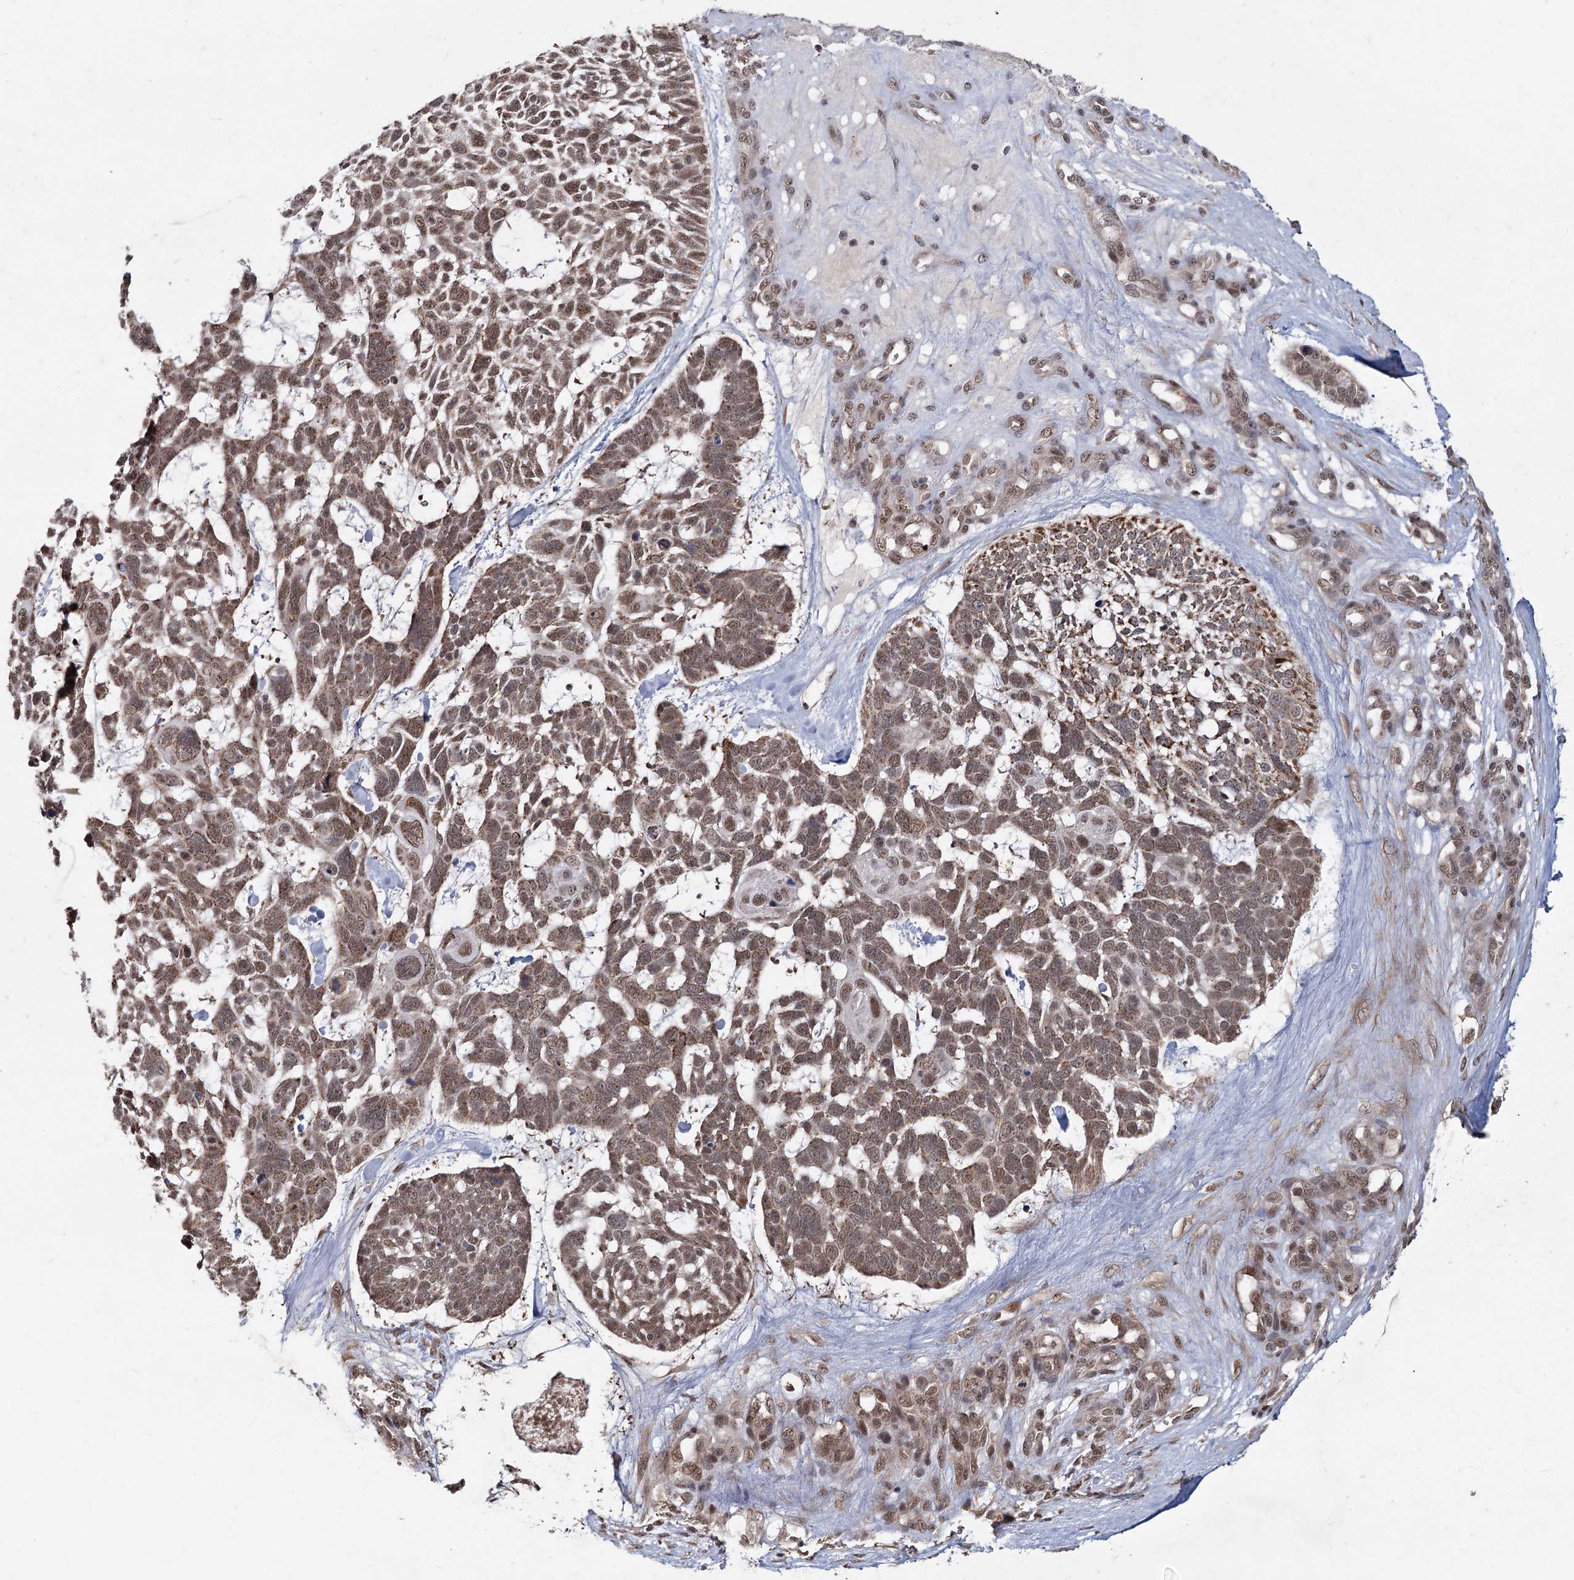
{"staining": {"intensity": "moderate", "quantity": ">75%", "location": "cytoplasmic/membranous,nuclear"}, "tissue": "skin cancer", "cell_type": "Tumor cells", "image_type": "cancer", "snomed": [{"axis": "morphology", "description": "Basal cell carcinoma"}, {"axis": "topography", "description": "Skin"}], "caption": "A brown stain labels moderate cytoplasmic/membranous and nuclear staining of a protein in human skin cancer (basal cell carcinoma) tumor cells.", "gene": "ZCCHC24", "patient": {"sex": "male", "age": 88}}